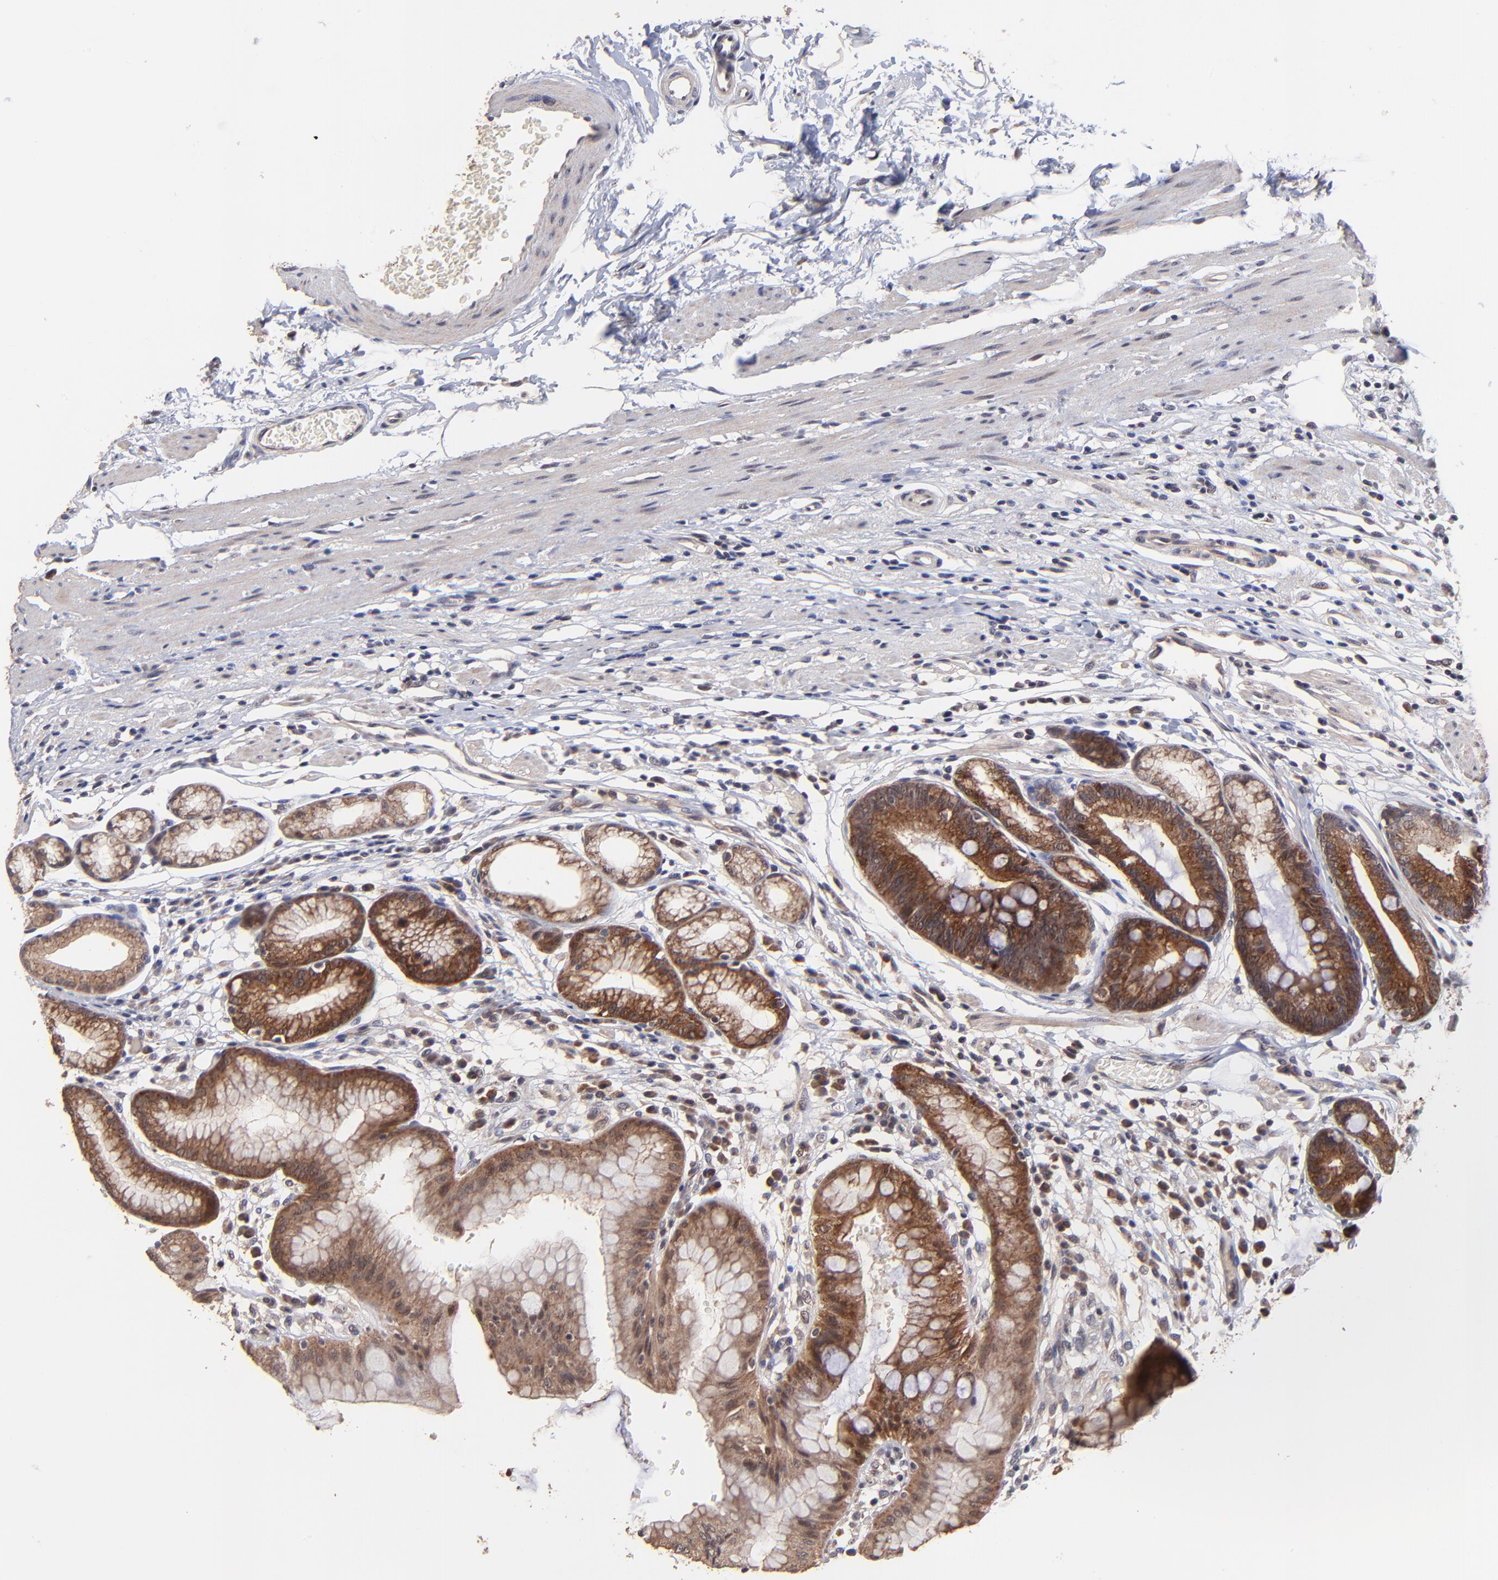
{"staining": {"intensity": "moderate", "quantity": ">75%", "location": "cytoplasmic/membranous"}, "tissue": "stomach", "cell_type": "Glandular cells", "image_type": "normal", "snomed": [{"axis": "morphology", "description": "Normal tissue, NOS"}, {"axis": "morphology", "description": "Inflammation, NOS"}, {"axis": "topography", "description": "Stomach, lower"}], "caption": "An image showing moderate cytoplasmic/membranous staining in about >75% of glandular cells in normal stomach, as visualized by brown immunohistochemical staining.", "gene": "BAIAP2L2", "patient": {"sex": "male", "age": 59}}